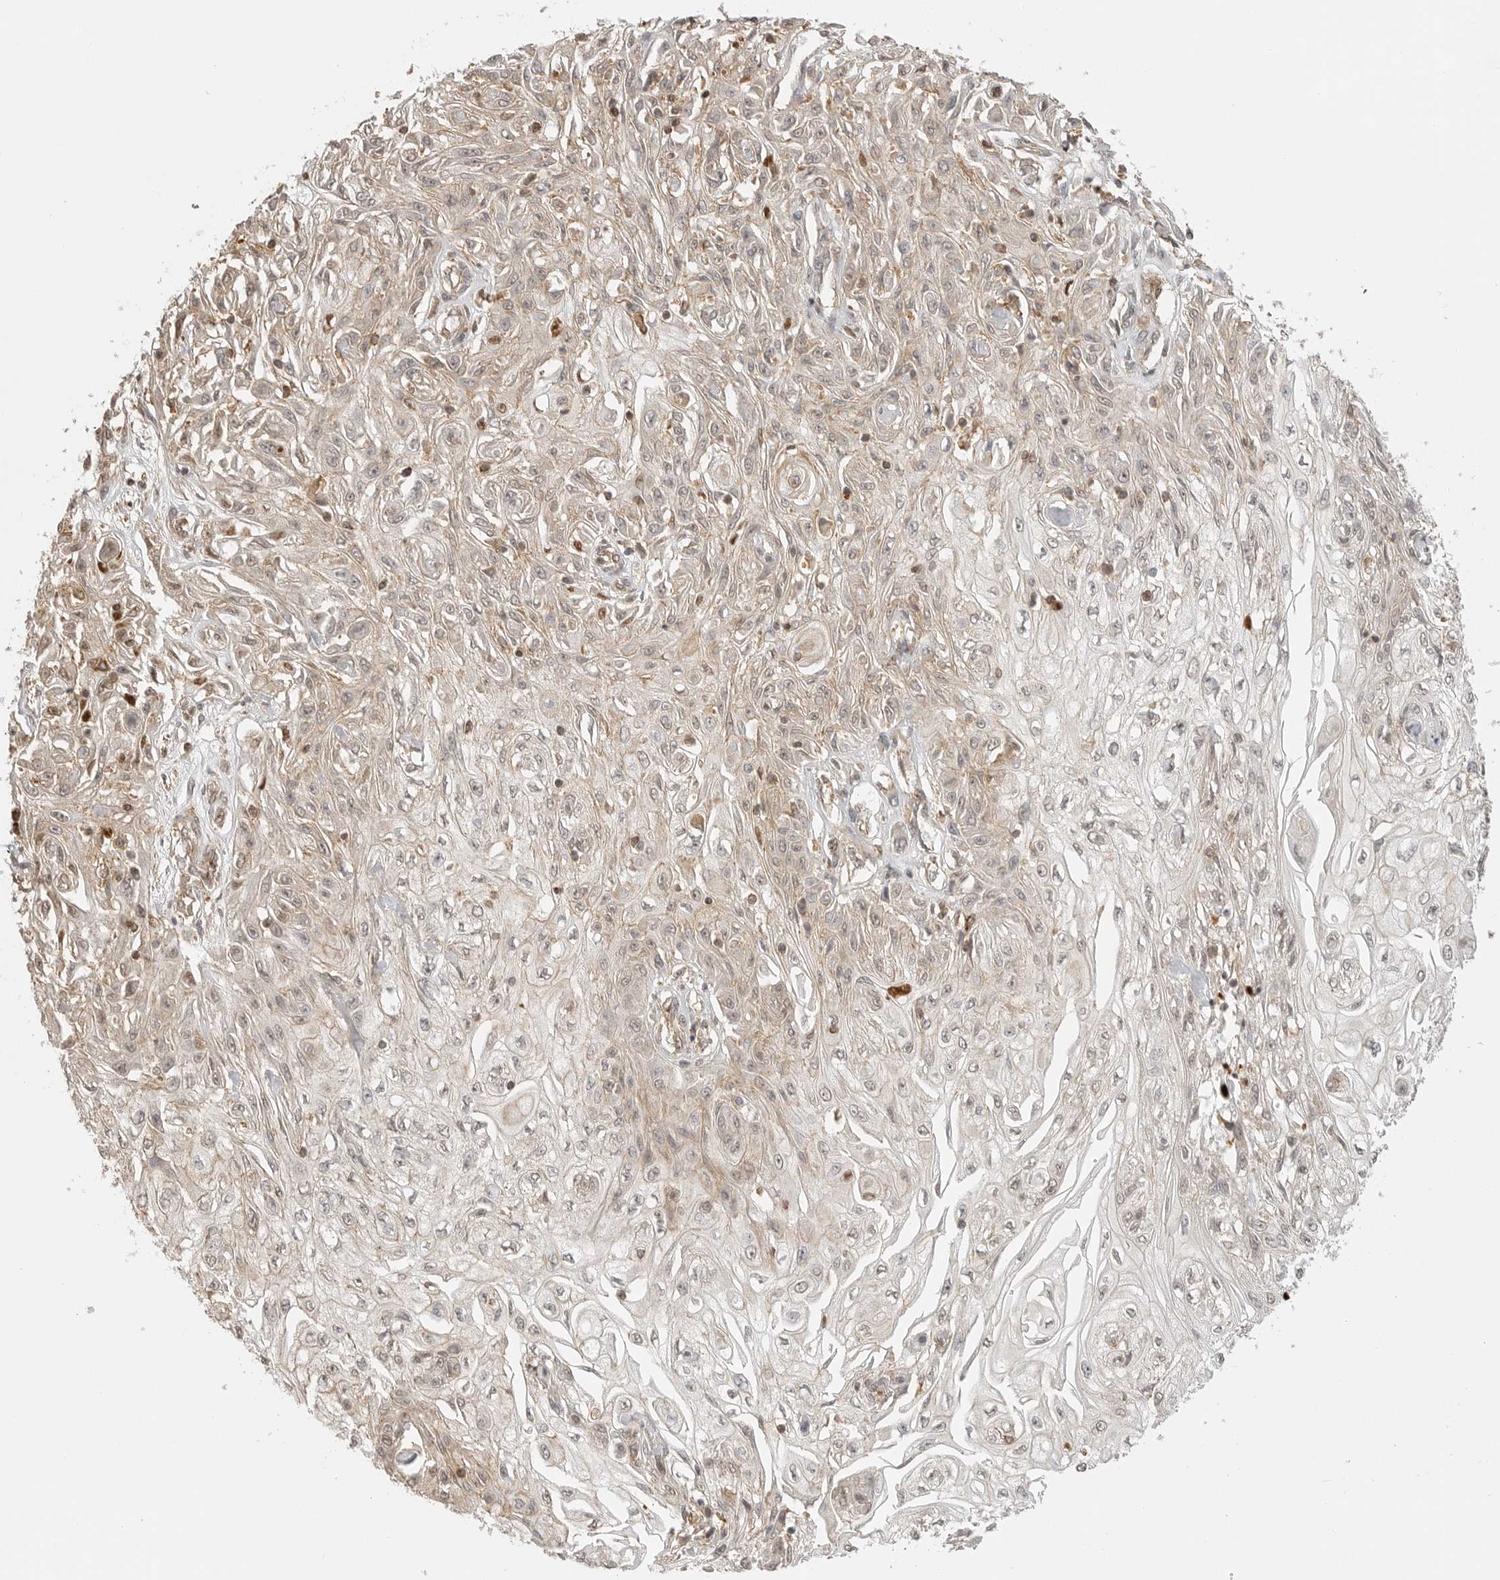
{"staining": {"intensity": "weak", "quantity": "25%-75%", "location": "cytoplasmic/membranous"}, "tissue": "skin cancer", "cell_type": "Tumor cells", "image_type": "cancer", "snomed": [{"axis": "morphology", "description": "Squamous cell carcinoma, NOS"}, {"axis": "morphology", "description": "Squamous cell carcinoma, metastatic, NOS"}, {"axis": "topography", "description": "Skin"}, {"axis": "topography", "description": "Lymph node"}], "caption": "This image displays immunohistochemistry (IHC) staining of human skin cancer, with low weak cytoplasmic/membranous expression in about 25%-75% of tumor cells.", "gene": "GPC2", "patient": {"sex": "male", "age": 75}}